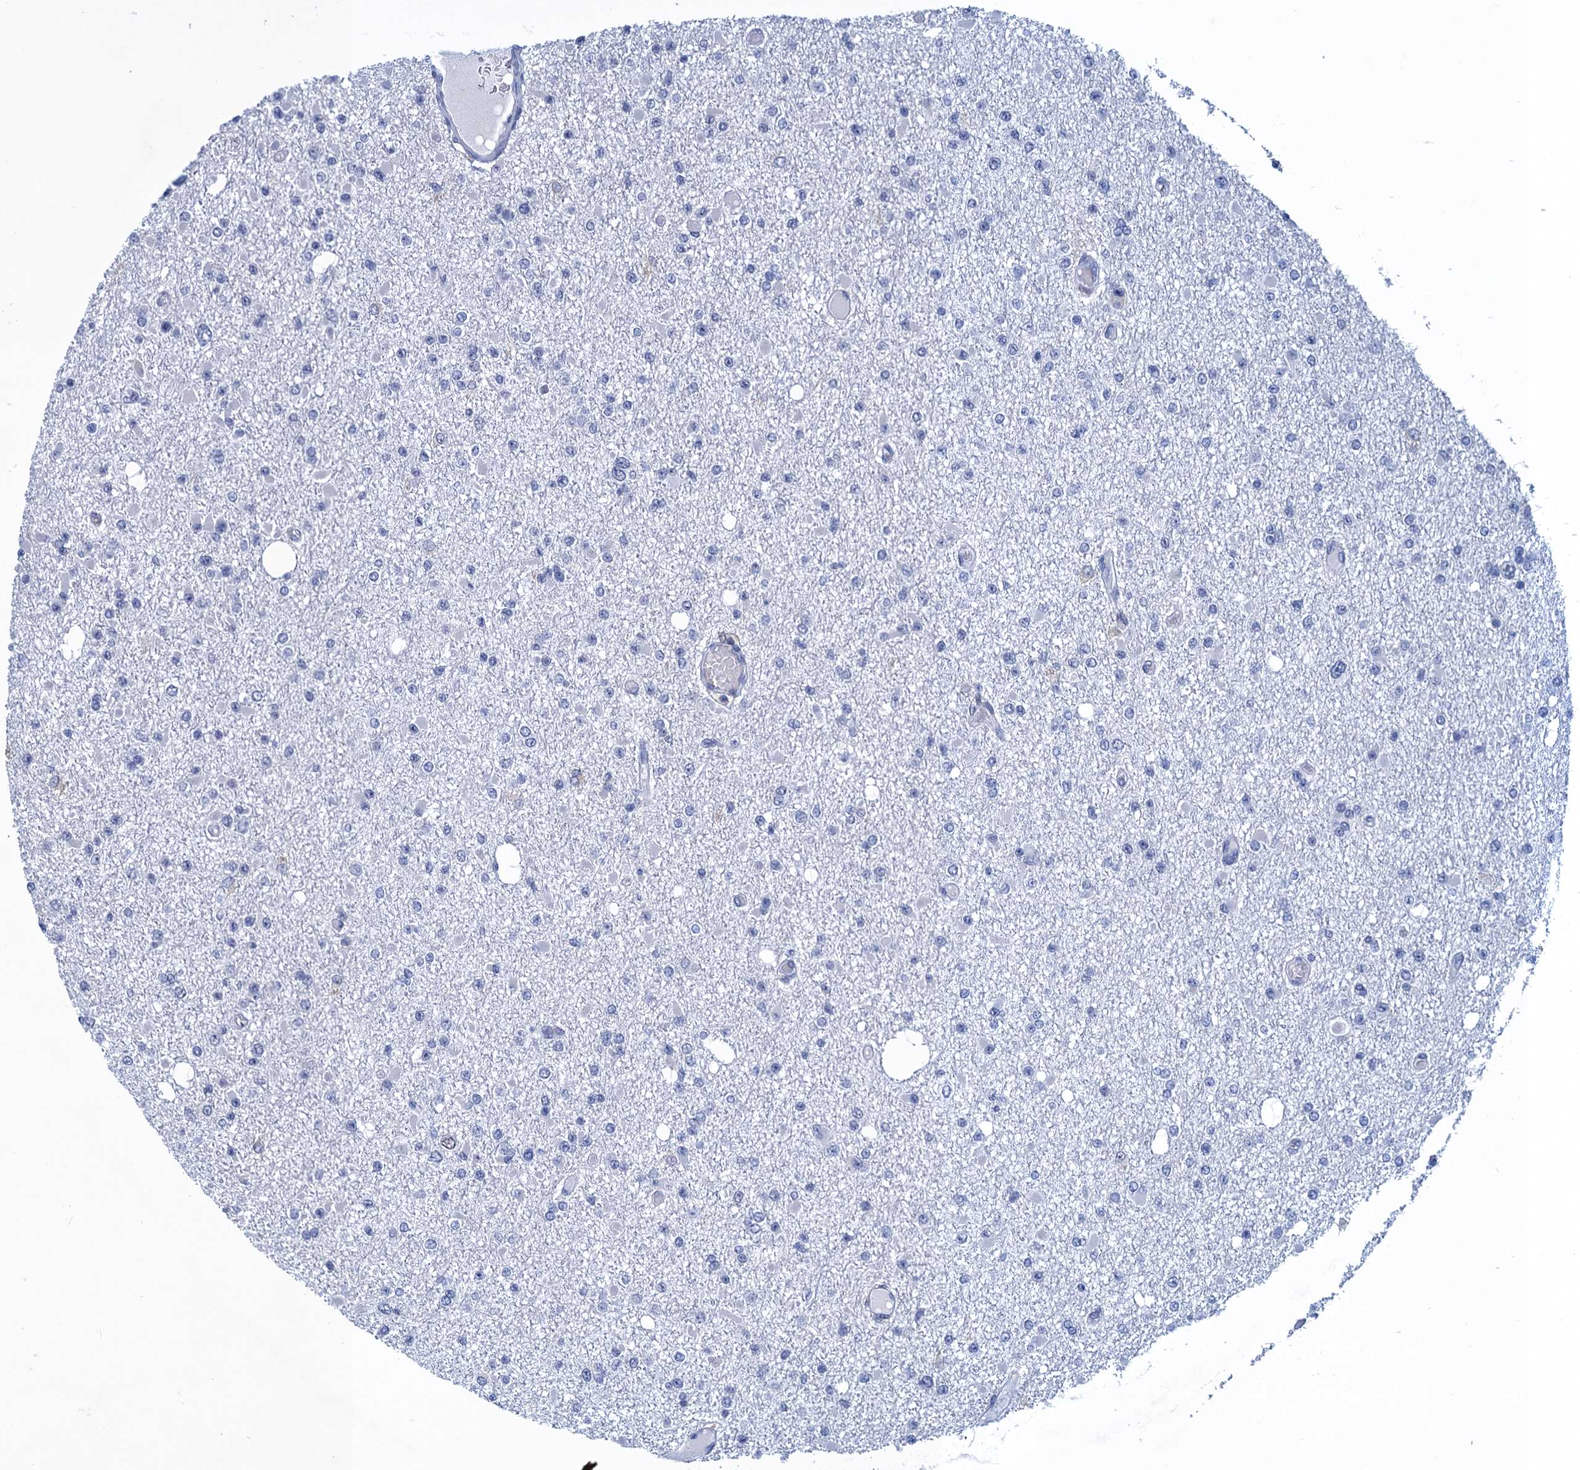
{"staining": {"intensity": "negative", "quantity": "none", "location": "none"}, "tissue": "glioma", "cell_type": "Tumor cells", "image_type": "cancer", "snomed": [{"axis": "morphology", "description": "Glioma, malignant, Low grade"}, {"axis": "topography", "description": "Brain"}], "caption": "The IHC histopathology image has no significant positivity in tumor cells of malignant glioma (low-grade) tissue. (Brightfield microscopy of DAB (3,3'-diaminobenzidine) immunohistochemistry (IHC) at high magnification).", "gene": "GINS3", "patient": {"sex": "female", "age": 22}}